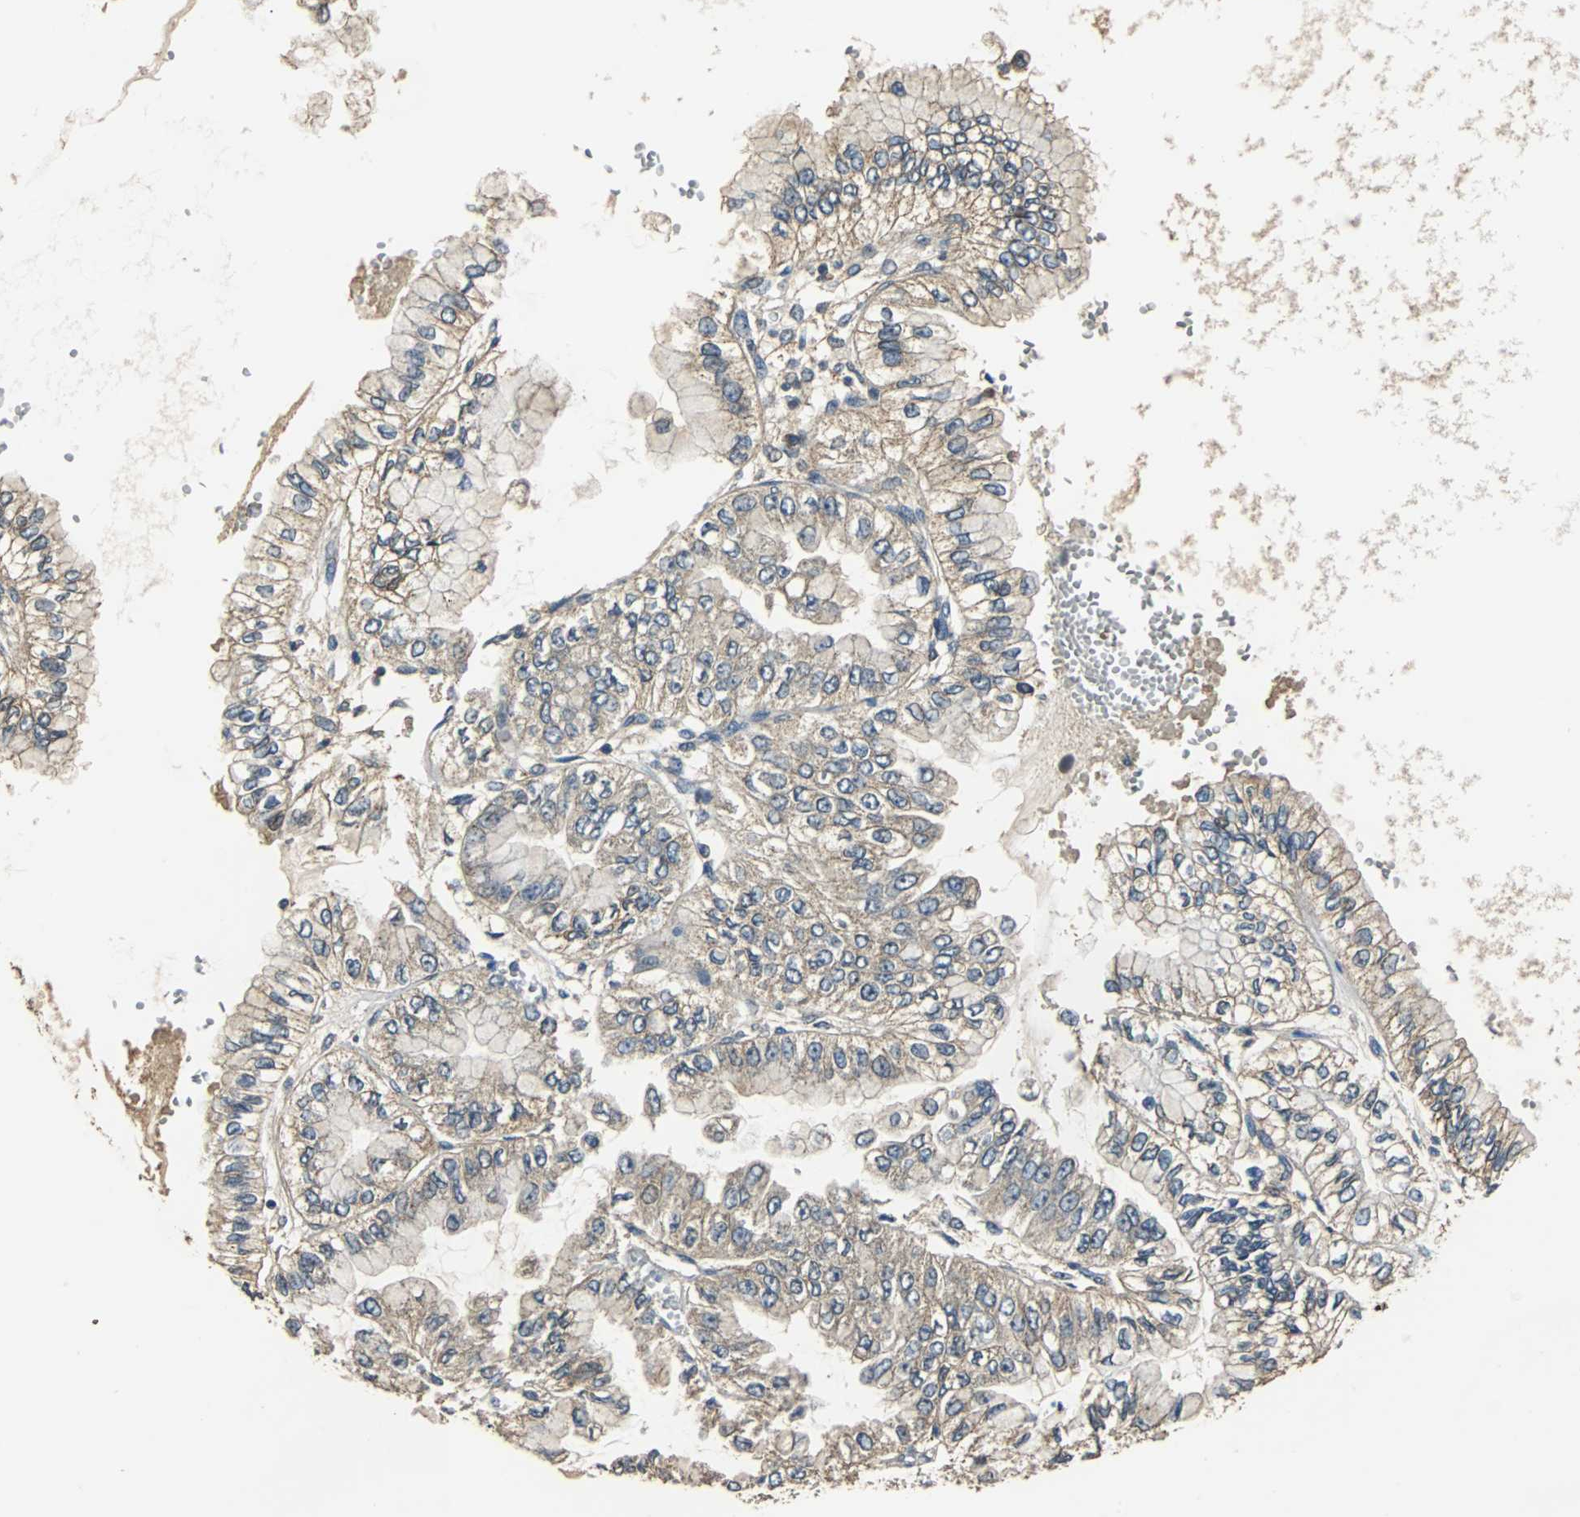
{"staining": {"intensity": "weak", "quantity": "25%-75%", "location": "cytoplasmic/membranous"}, "tissue": "liver cancer", "cell_type": "Tumor cells", "image_type": "cancer", "snomed": [{"axis": "morphology", "description": "Cholangiocarcinoma"}, {"axis": "topography", "description": "Liver"}], "caption": "Immunohistochemical staining of liver cholangiocarcinoma exhibits low levels of weak cytoplasmic/membranous protein staining in about 25%-75% of tumor cells.", "gene": "VBP1", "patient": {"sex": "female", "age": 79}}